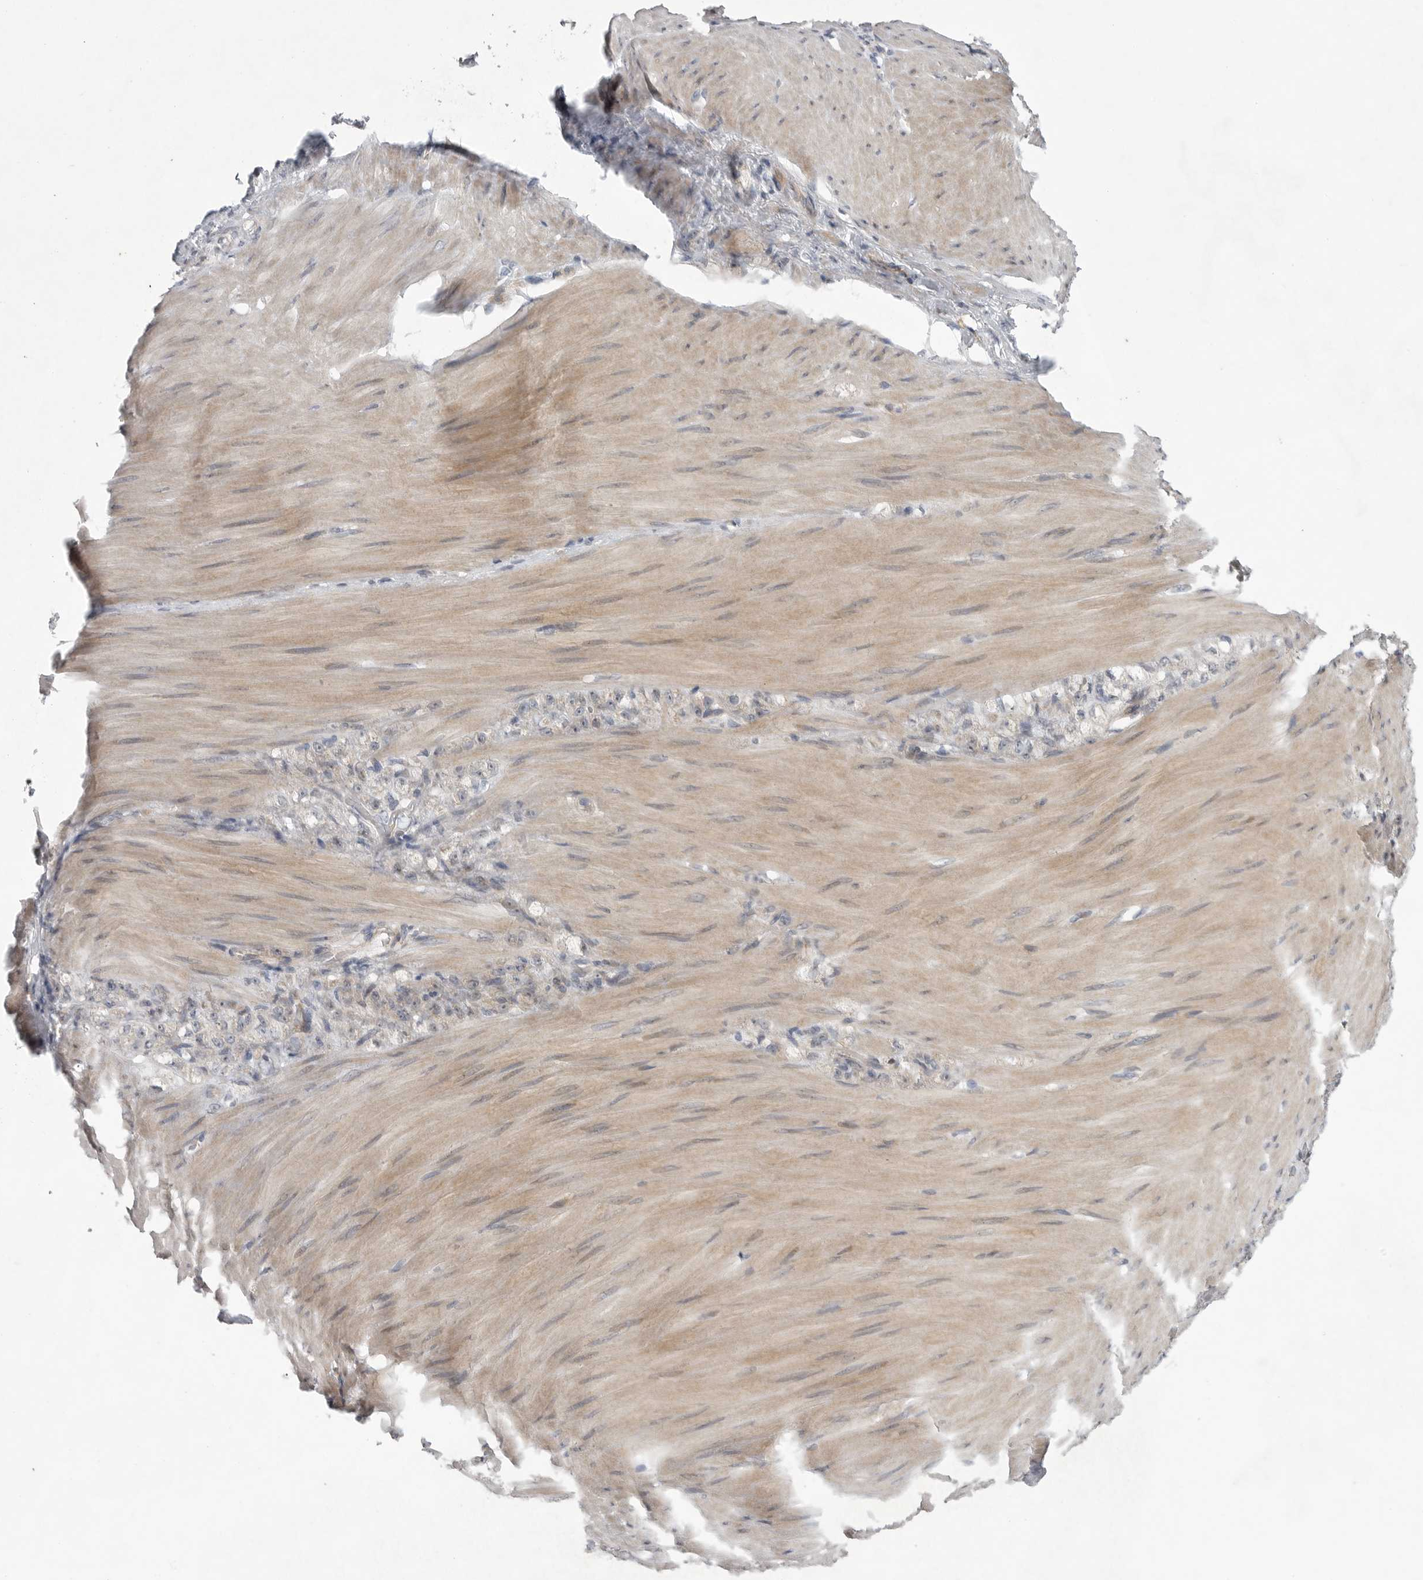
{"staining": {"intensity": "negative", "quantity": "none", "location": "none"}, "tissue": "stomach cancer", "cell_type": "Tumor cells", "image_type": "cancer", "snomed": [{"axis": "morphology", "description": "Normal tissue, NOS"}, {"axis": "morphology", "description": "Adenocarcinoma, NOS"}, {"axis": "topography", "description": "Stomach"}], "caption": "Immunohistochemical staining of adenocarcinoma (stomach) shows no significant positivity in tumor cells.", "gene": "FBXO43", "patient": {"sex": "male", "age": 82}}